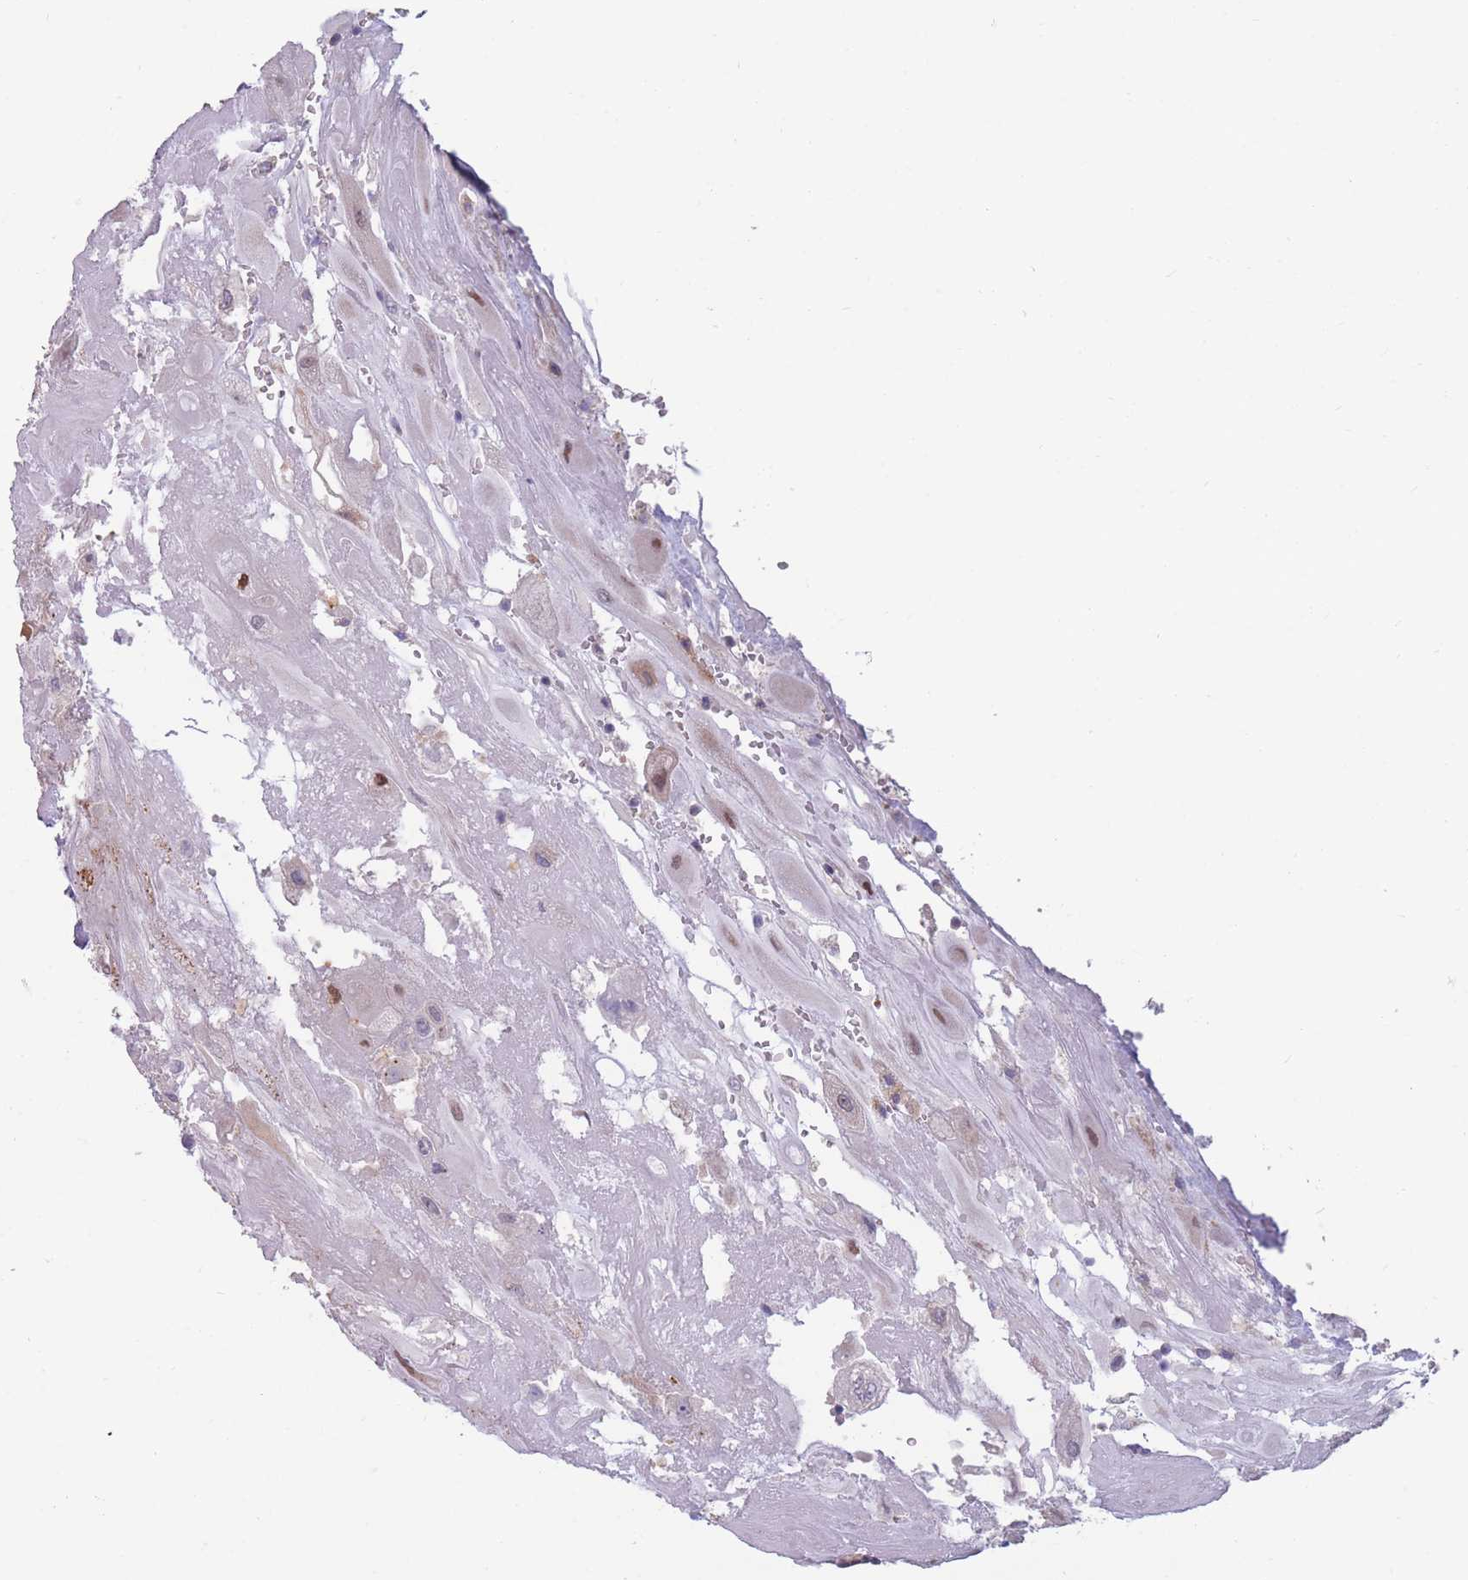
{"staining": {"intensity": "weak", "quantity": "<25%", "location": "cytoplasmic/membranous,nuclear"}, "tissue": "placenta", "cell_type": "Decidual cells", "image_type": "normal", "snomed": [{"axis": "morphology", "description": "Normal tissue, NOS"}, {"axis": "topography", "description": "Placenta"}], "caption": "Protein analysis of normal placenta demonstrates no significant staining in decidual cells. The staining was performed using DAB (3,3'-diaminobenzidine) to visualize the protein expression in brown, while the nuclei were stained in blue with hematoxylin (Magnification: 20x).", "gene": "PDE4A", "patient": {"sex": "female", "age": 32}}